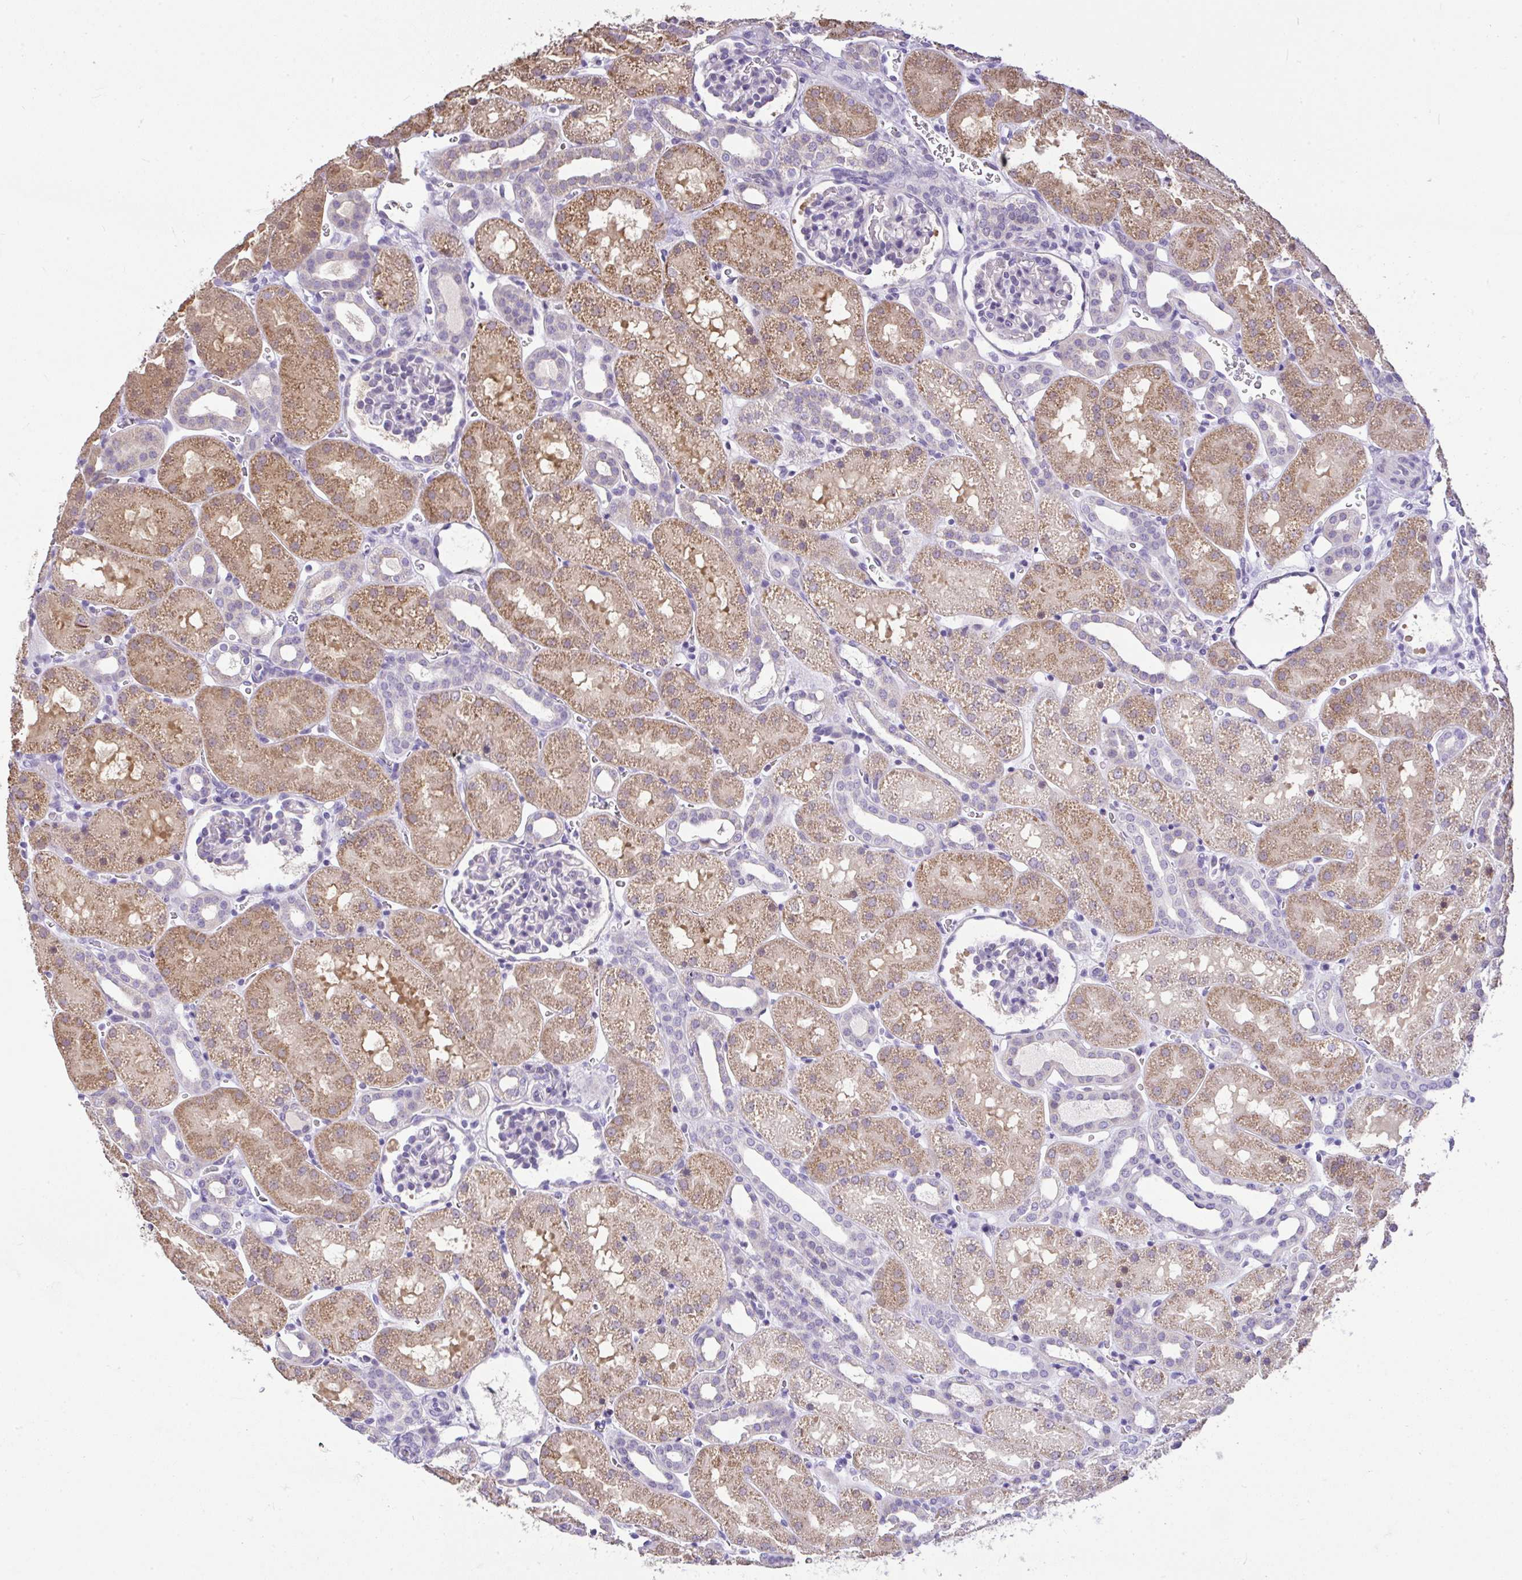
{"staining": {"intensity": "negative", "quantity": "none", "location": "none"}, "tissue": "kidney", "cell_type": "Cells in glomeruli", "image_type": "normal", "snomed": [{"axis": "morphology", "description": "Normal tissue, NOS"}, {"axis": "topography", "description": "Kidney"}], "caption": "An immunohistochemistry photomicrograph of benign kidney is shown. There is no staining in cells in glomeruli of kidney. (Immunohistochemistry, brightfield microscopy, high magnification).", "gene": "CTU1", "patient": {"sex": "male", "age": 2}}